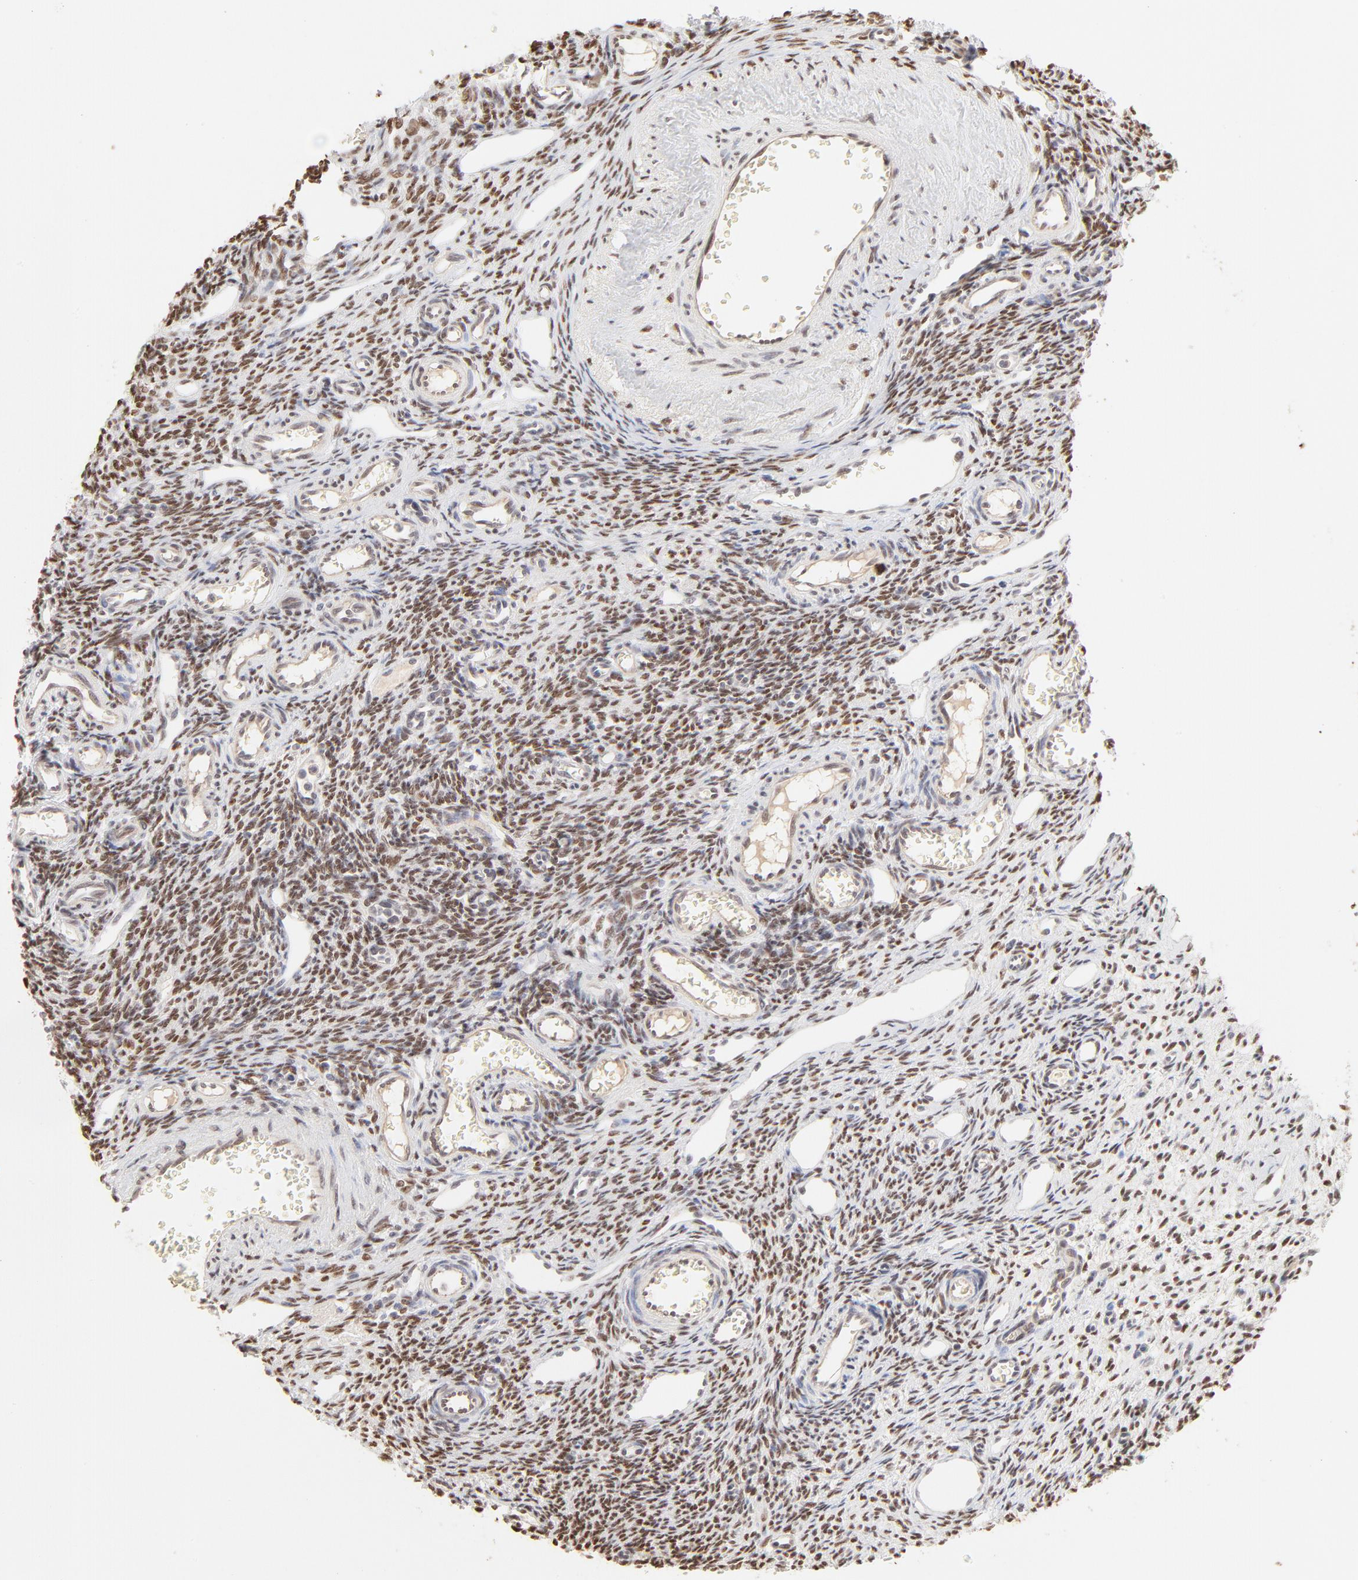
{"staining": {"intensity": "moderate", "quantity": ">75%", "location": "nuclear"}, "tissue": "ovary", "cell_type": "Ovarian stroma cells", "image_type": "normal", "snomed": [{"axis": "morphology", "description": "Normal tissue, NOS"}, {"axis": "topography", "description": "Ovary"}], "caption": "A medium amount of moderate nuclear staining is identified in about >75% of ovarian stroma cells in unremarkable ovary. (DAB (3,3'-diaminobenzidine) = brown stain, brightfield microscopy at high magnification).", "gene": "PBX1", "patient": {"sex": "female", "age": 33}}